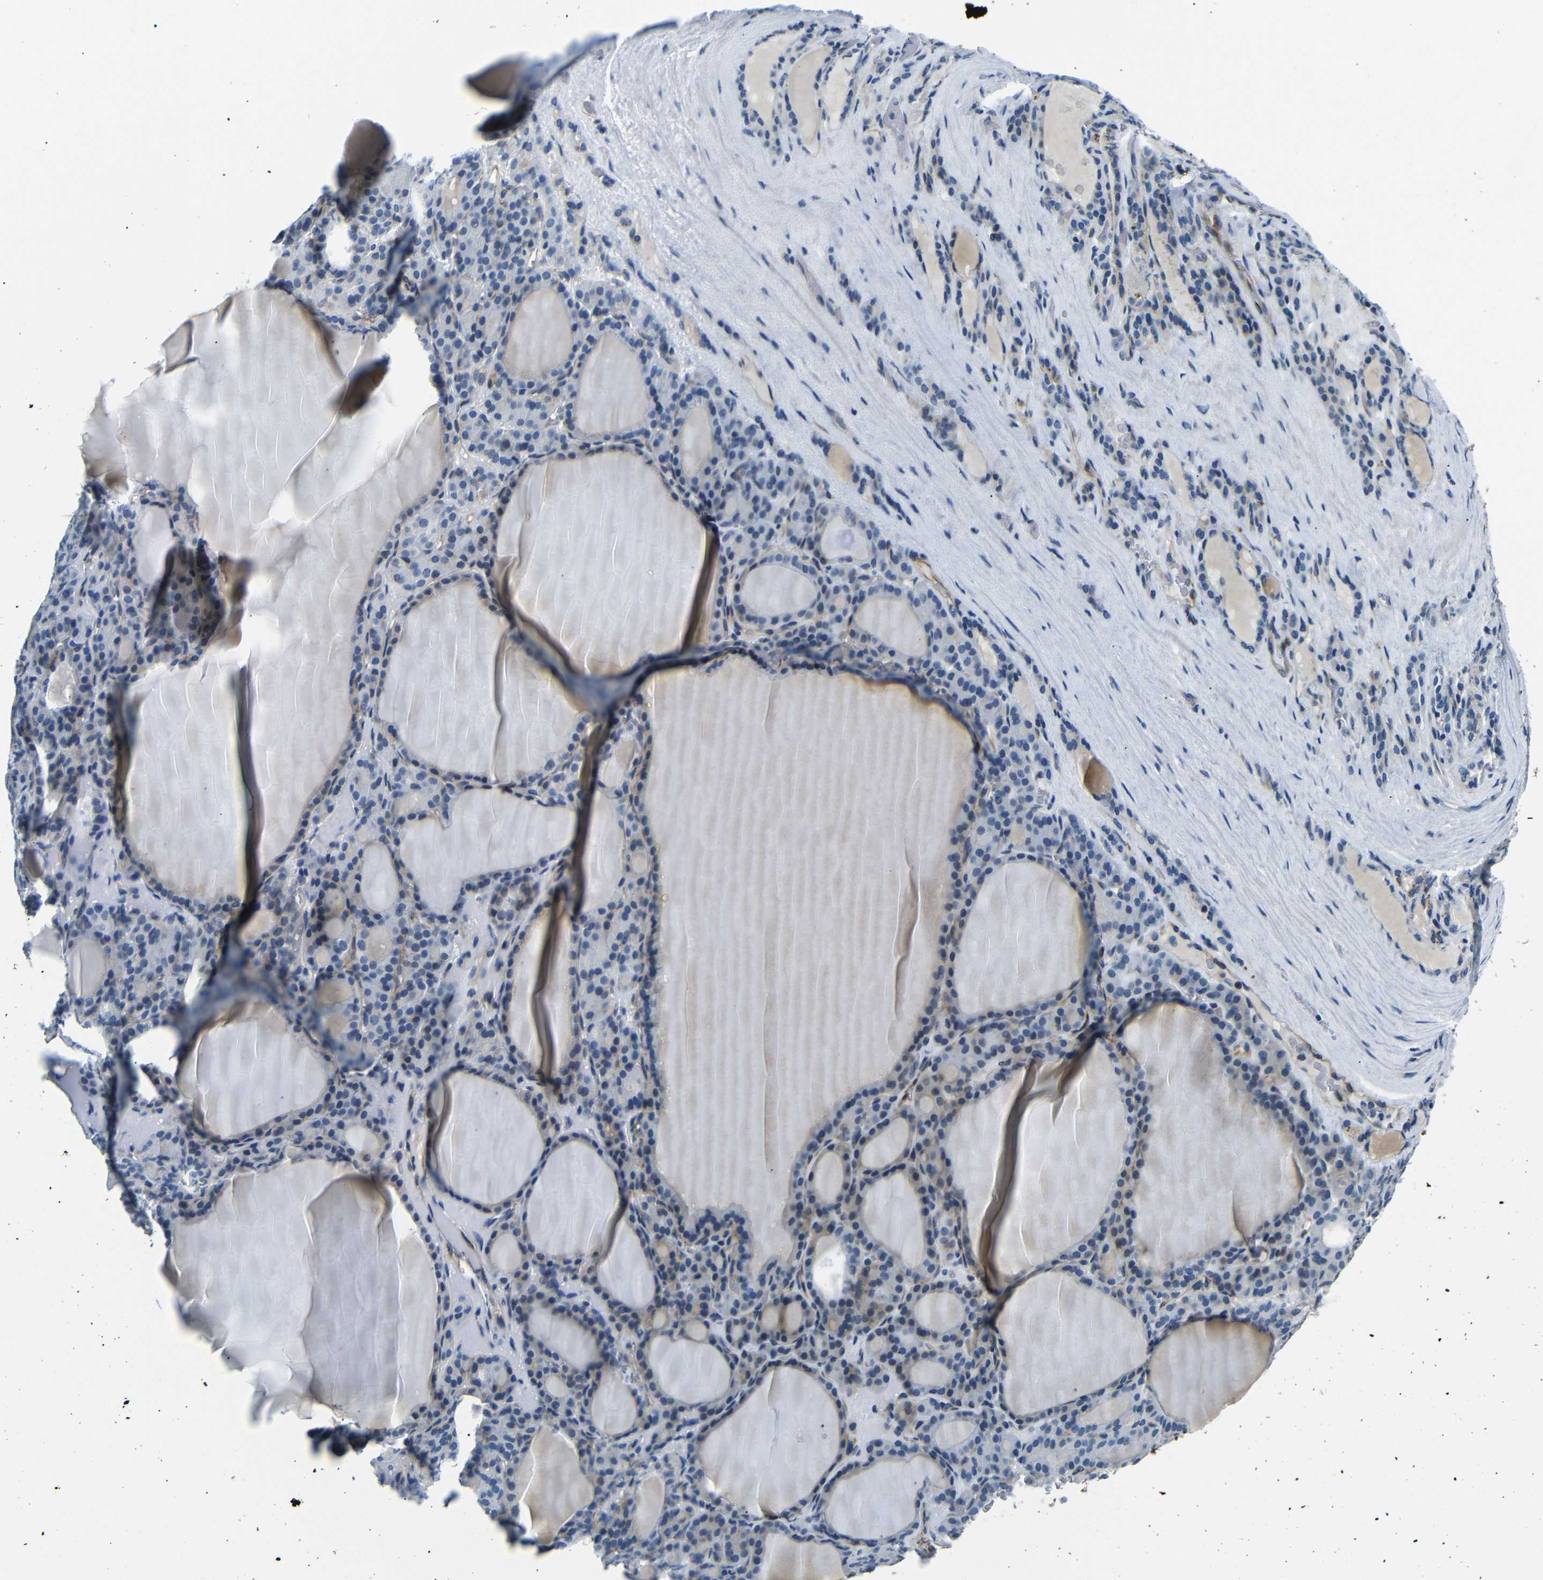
{"staining": {"intensity": "negative", "quantity": "none", "location": "none"}, "tissue": "thyroid gland", "cell_type": "Glandular cells", "image_type": "normal", "snomed": [{"axis": "morphology", "description": "Normal tissue, NOS"}, {"axis": "topography", "description": "Thyroid gland"}], "caption": "This is a photomicrograph of immunohistochemistry (IHC) staining of normal thyroid gland, which shows no staining in glandular cells.", "gene": "TAFA1", "patient": {"sex": "female", "age": 28}}